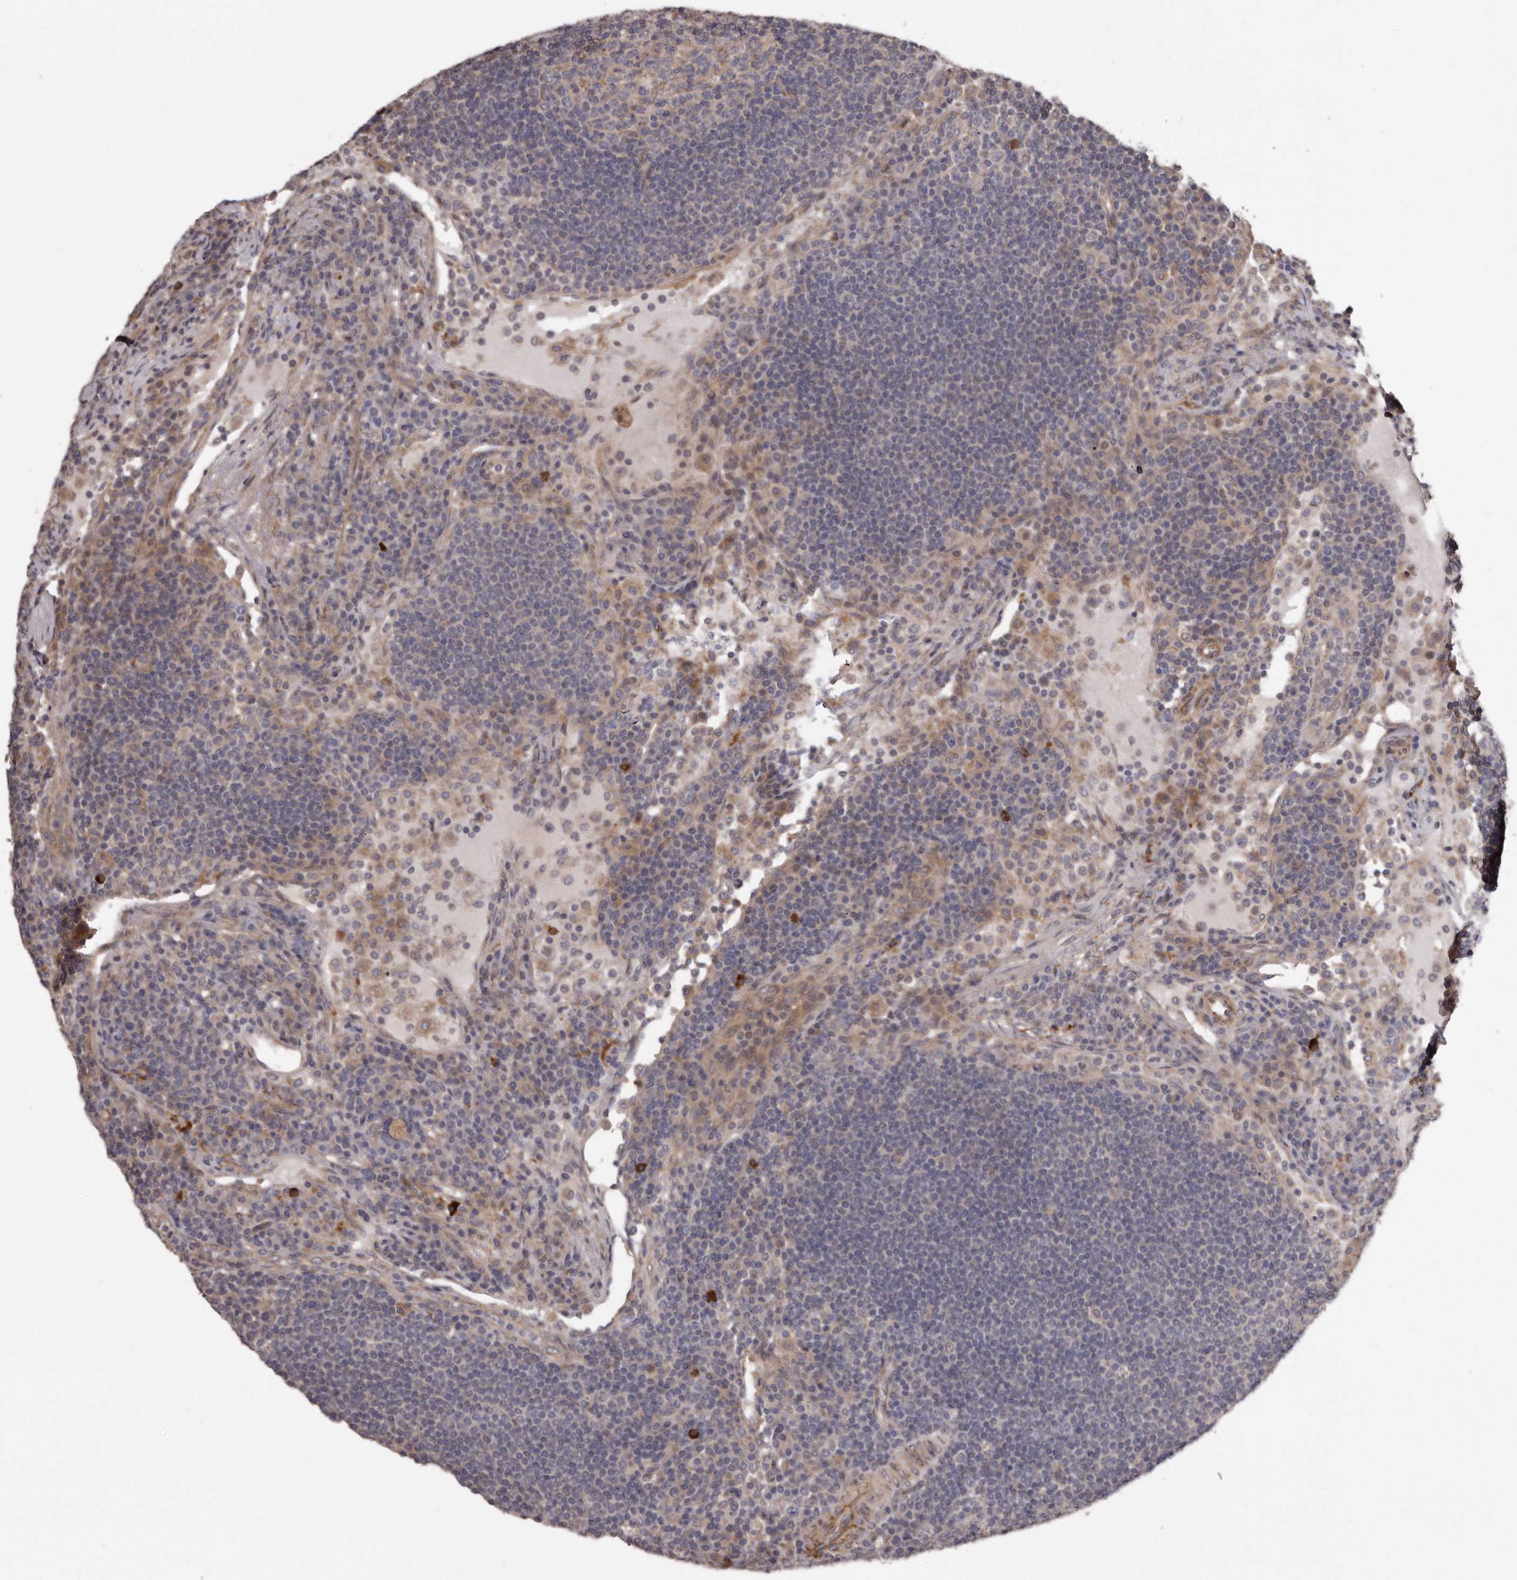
{"staining": {"intensity": "negative", "quantity": "none", "location": "none"}, "tissue": "lymph node", "cell_type": "Germinal center cells", "image_type": "normal", "snomed": [{"axis": "morphology", "description": "Normal tissue, NOS"}, {"axis": "topography", "description": "Lymph node"}], "caption": "A photomicrograph of human lymph node is negative for staining in germinal center cells. (DAB (3,3'-diaminobenzidine) IHC visualized using brightfield microscopy, high magnification).", "gene": "ARMCX1", "patient": {"sex": "female", "age": 53}}